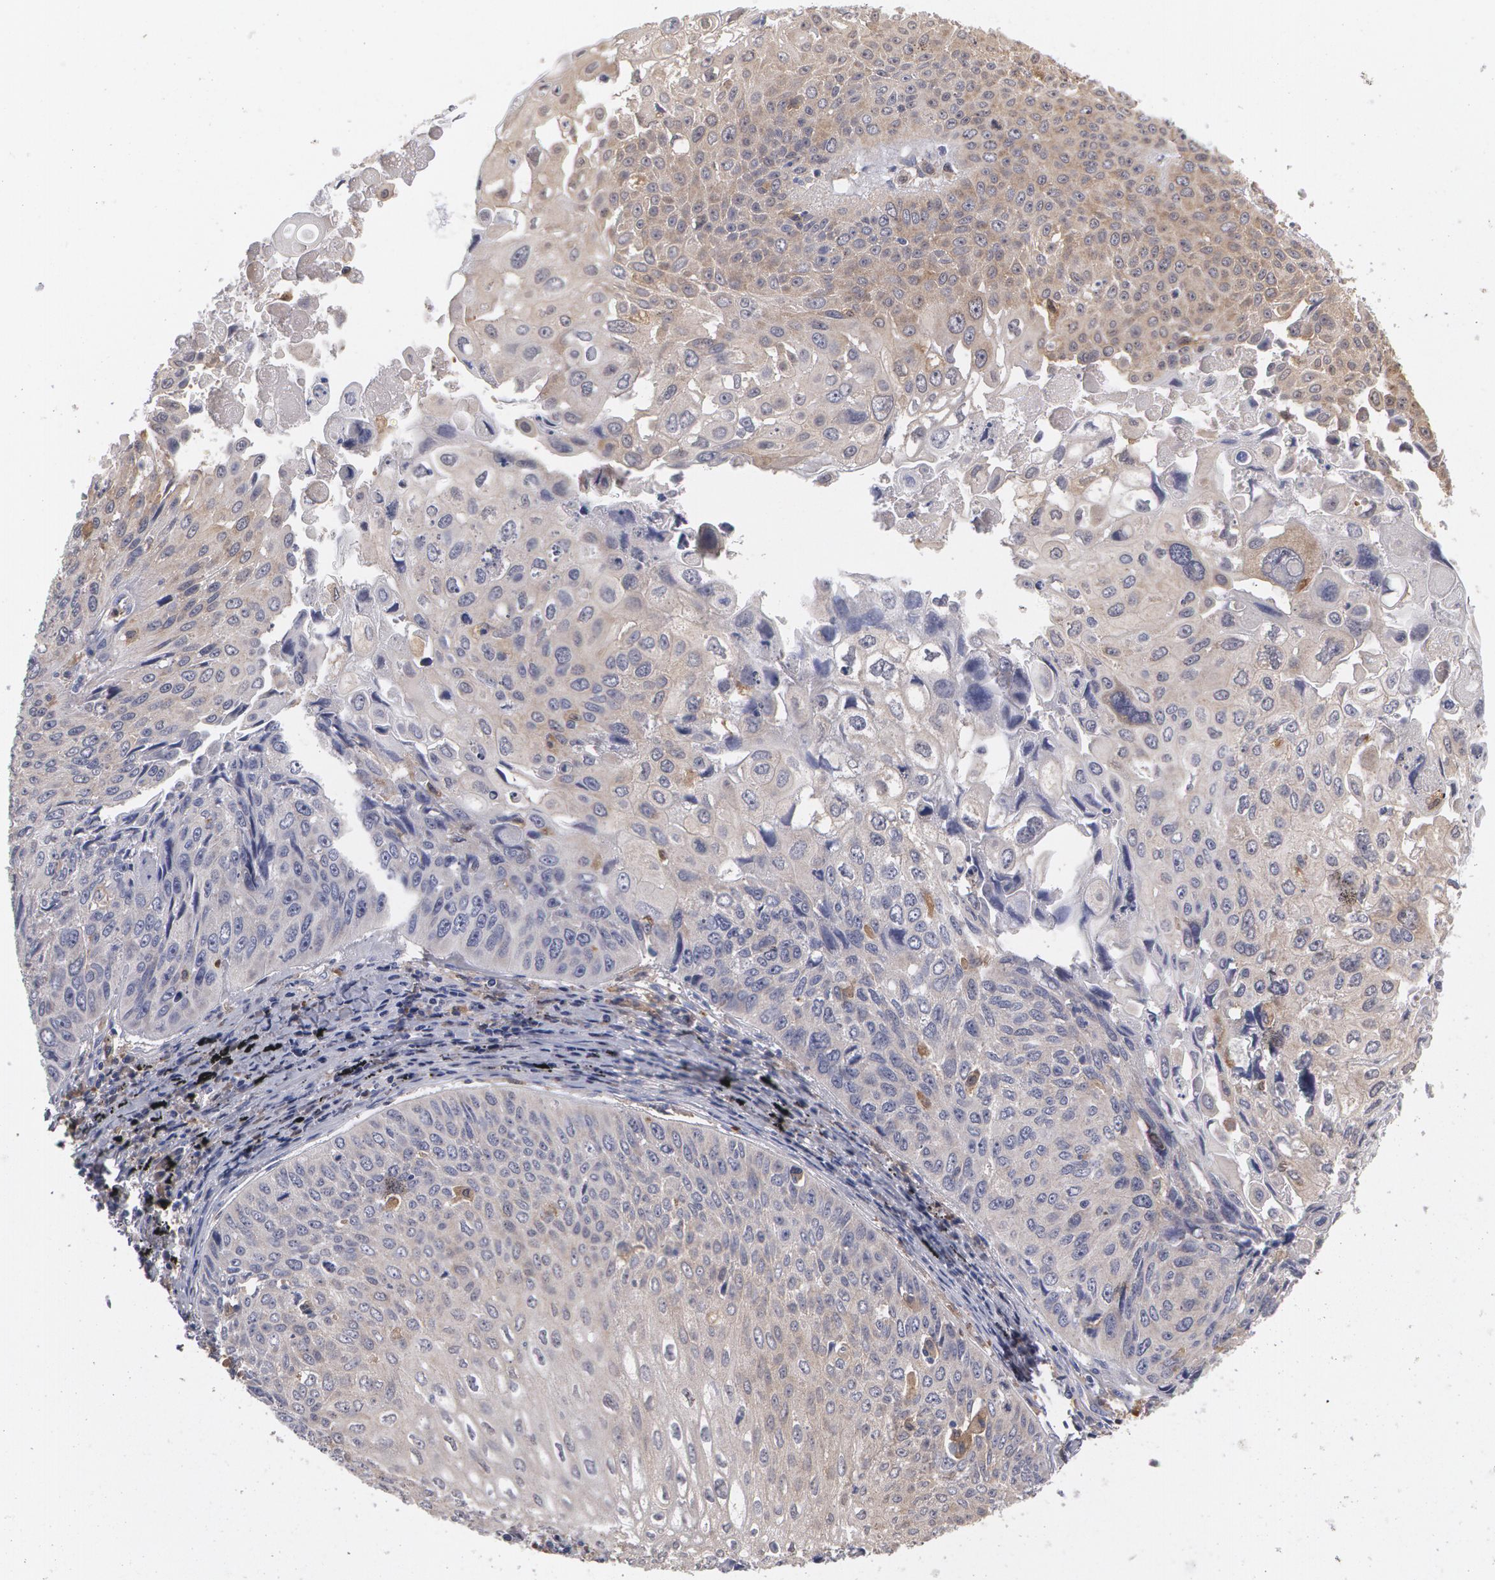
{"staining": {"intensity": "weak", "quantity": ">75%", "location": "cytoplasmic/membranous"}, "tissue": "lung cancer", "cell_type": "Tumor cells", "image_type": "cancer", "snomed": [{"axis": "morphology", "description": "Adenocarcinoma, NOS"}, {"axis": "topography", "description": "Lung"}], "caption": "High-power microscopy captured an immunohistochemistry (IHC) histopathology image of adenocarcinoma (lung), revealing weak cytoplasmic/membranous staining in about >75% of tumor cells. (IHC, brightfield microscopy, high magnification).", "gene": "SYK", "patient": {"sex": "male", "age": 60}}